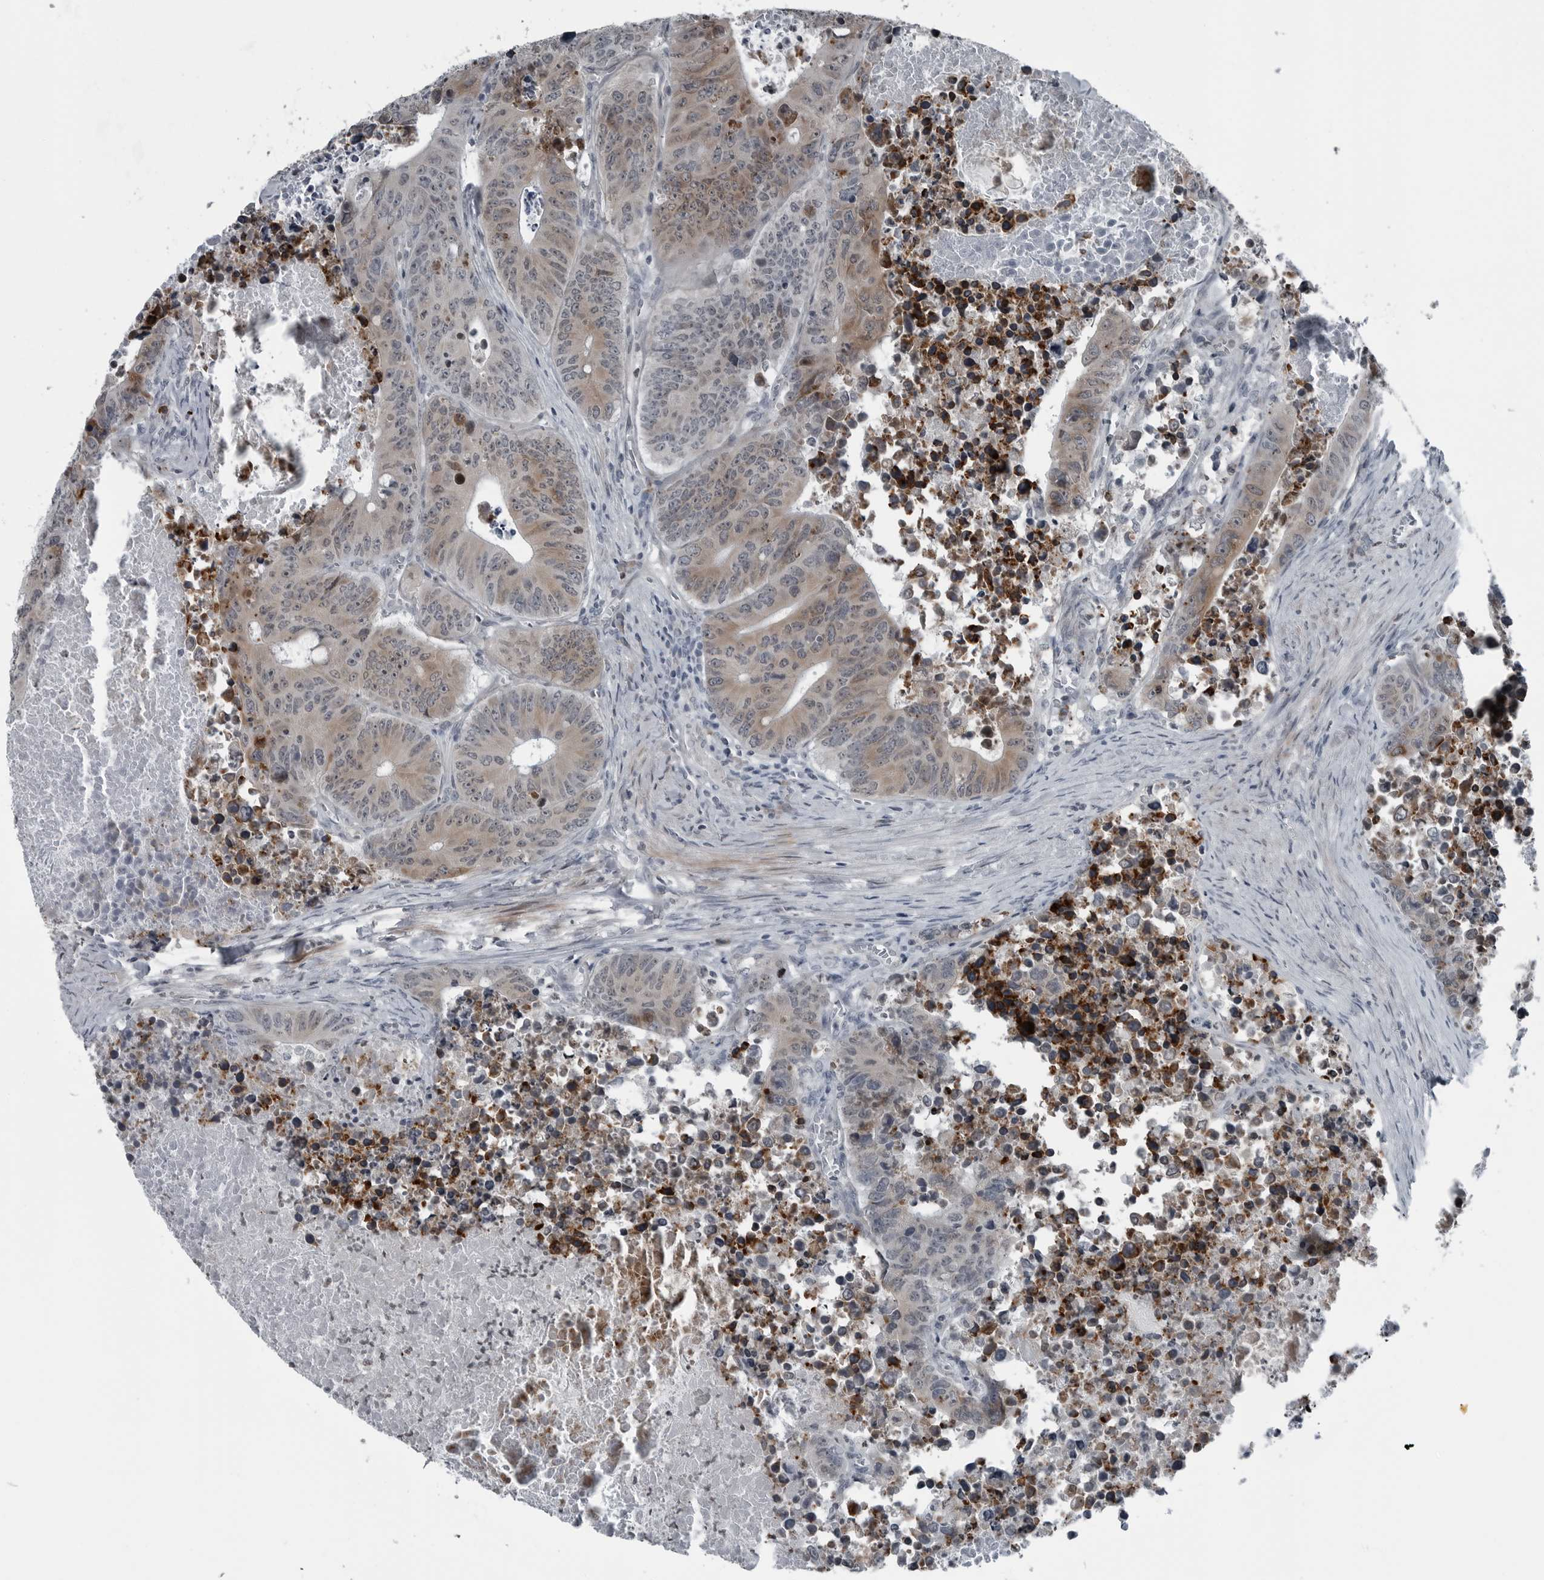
{"staining": {"intensity": "moderate", "quantity": "25%-75%", "location": "cytoplasmic/membranous"}, "tissue": "colorectal cancer", "cell_type": "Tumor cells", "image_type": "cancer", "snomed": [{"axis": "morphology", "description": "Adenocarcinoma, NOS"}, {"axis": "topography", "description": "Colon"}], "caption": "About 25%-75% of tumor cells in colorectal cancer display moderate cytoplasmic/membranous protein staining as visualized by brown immunohistochemical staining.", "gene": "DNAAF11", "patient": {"sex": "male", "age": 87}}